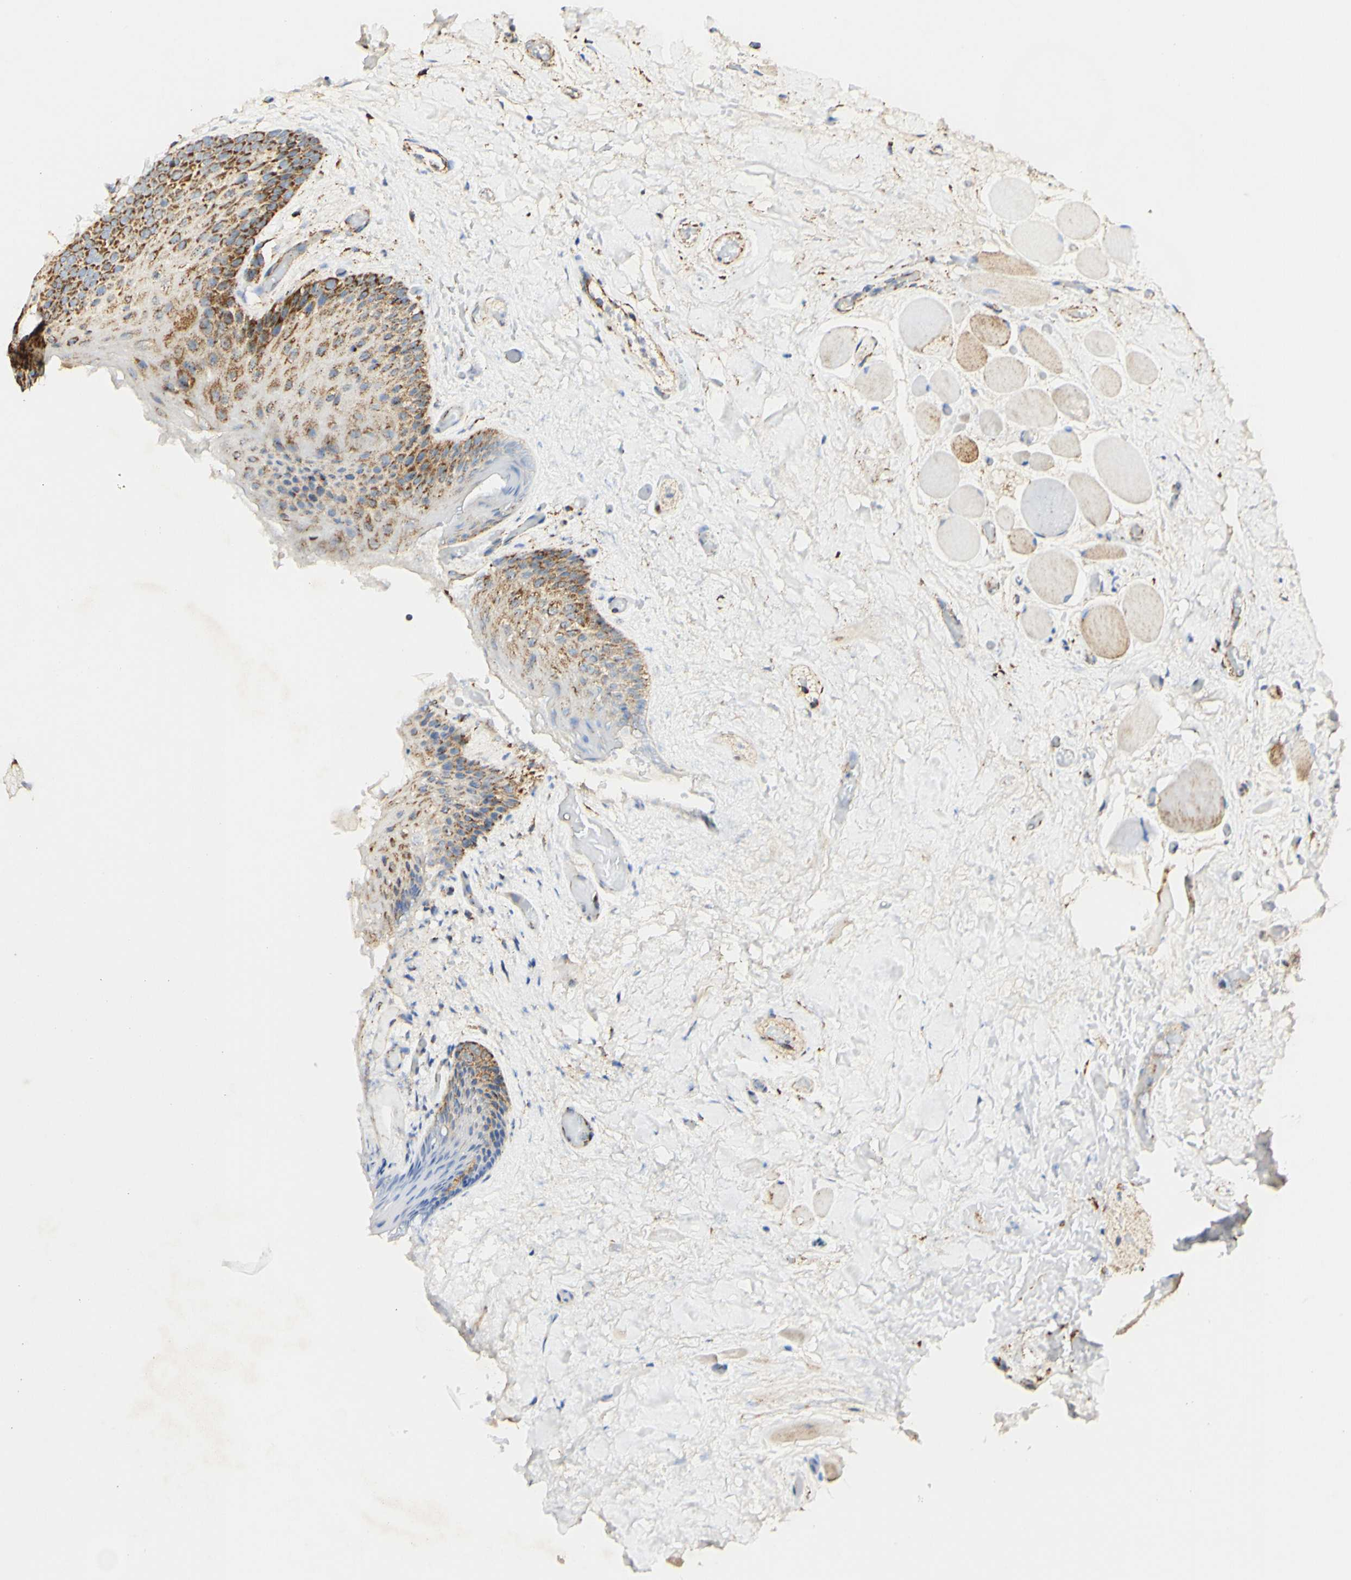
{"staining": {"intensity": "moderate", "quantity": "<25%", "location": "cytoplasmic/membranous"}, "tissue": "oral mucosa", "cell_type": "Squamous epithelial cells", "image_type": "normal", "snomed": [{"axis": "morphology", "description": "Normal tissue, NOS"}, {"axis": "morphology", "description": "Squamous cell carcinoma, NOS"}, {"axis": "topography", "description": "Skeletal muscle"}, {"axis": "topography", "description": "Adipose tissue"}, {"axis": "topography", "description": "Vascular tissue"}, {"axis": "topography", "description": "Oral tissue"}, {"axis": "topography", "description": "Peripheral nerve tissue"}, {"axis": "topography", "description": "Head-Neck"}], "caption": "DAB (3,3'-diaminobenzidine) immunohistochemical staining of normal human oral mucosa shows moderate cytoplasmic/membranous protein expression in approximately <25% of squamous epithelial cells.", "gene": "OXCT1", "patient": {"sex": "male", "age": 71}}